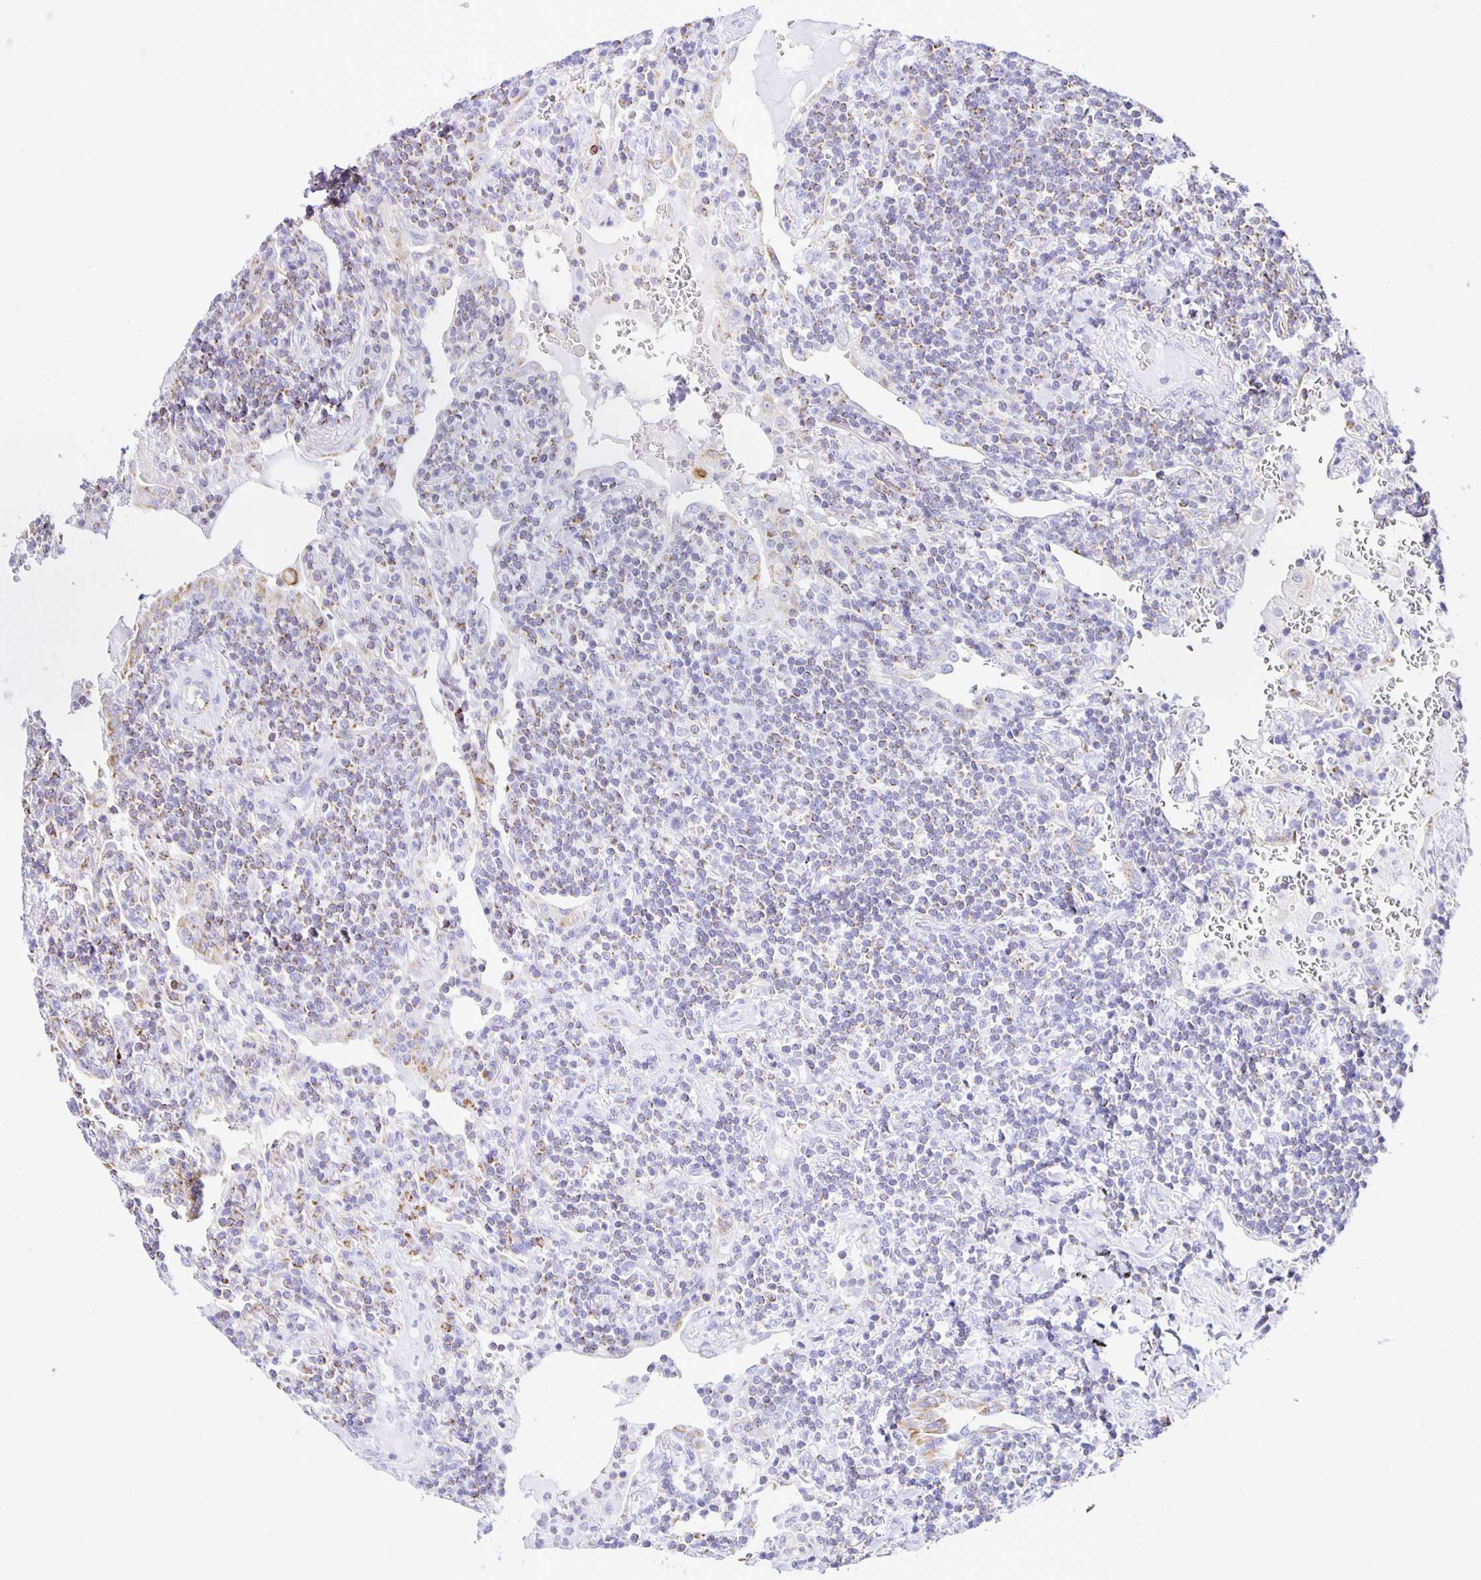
{"staining": {"intensity": "negative", "quantity": "none", "location": "none"}, "tissue": "lymphoma", "cell_type": "Tumor cells", "image_type": "cancer", "snomed": [{"axis": "morphology", "description": "Malignant lymphoma, non-Hodgkin's type, Low grade"}, {"axis": "topography", "description": "Lung"}], "caption": "Micrograph shows no protein expression in tumor cells of malignant lymphoma, non-Hodgkin's type (low-grade) tissue. (DAB immunohistochemistry (IHC), high magnification).", "gene": "PLAAT2", "patient": {"sex": "female", "age": 71}}